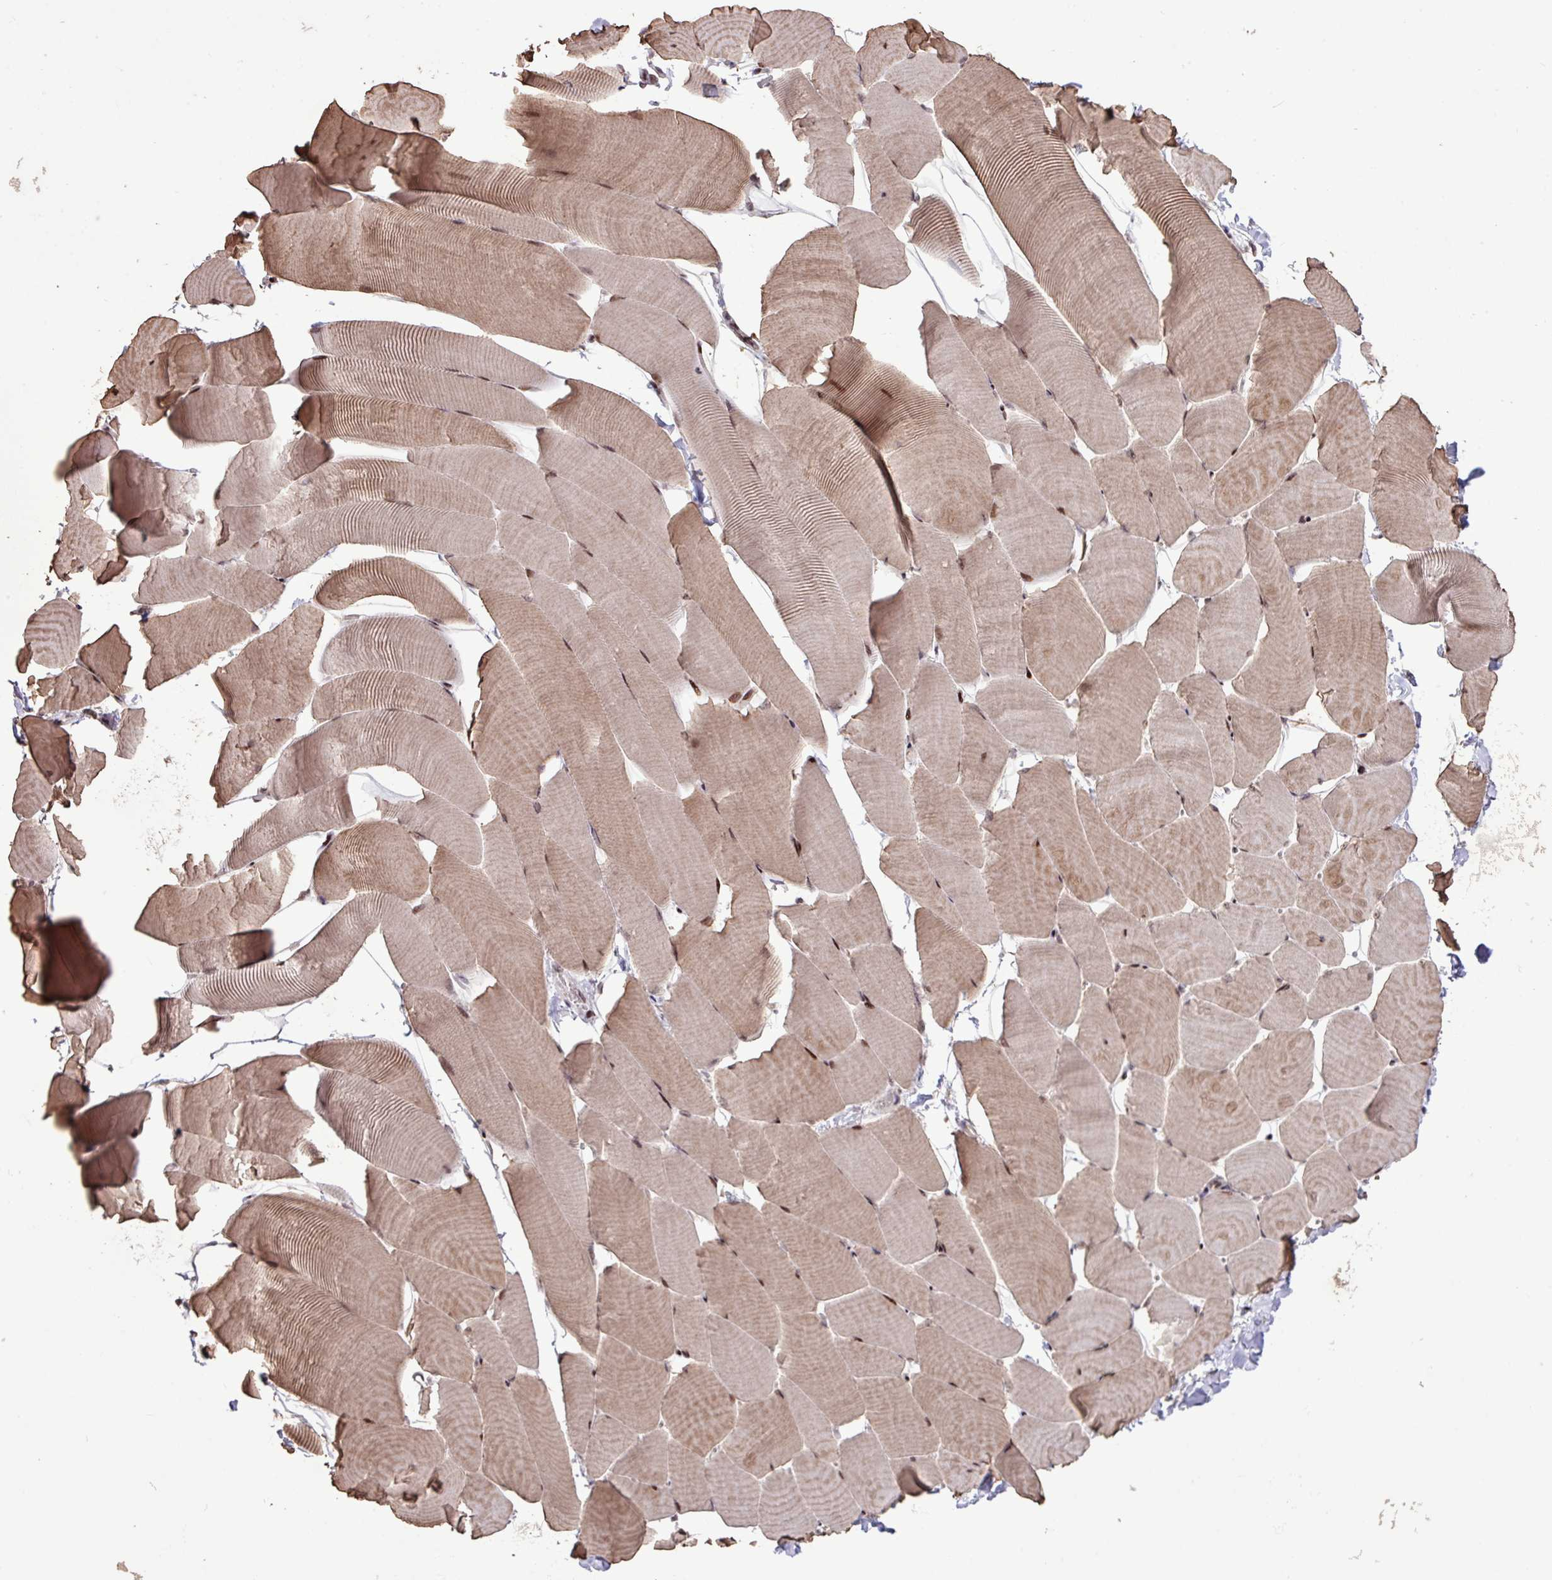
{"staining": {"intensity": "moderate", "quantity": ">75%", "location": "cytoplasmic/membranous,nuclear"}, "tissue": "skeletal muscle", "cell_type": "Myocytes", "image_type": "normal", "snomed": [{"axis": "morphology", "description": "Normal tissue, NOS"}, {"axis": "topography", "description": "Skeletal muscle"}], "caption": "A high-resolution image shows immunohistochemistry (IHC) staining of normal skeletal muscle, which exhibits moderate cytoplasmic/membranous,nuclear expression in about >75% of myocytes. Using DAB (3,3'-diaminobenzidine) (brown) and hematoxylin (blue) stains, captured at high magnification using brightfield microscopy.", "gene": "ZNF709", "patient": {"sex": "male", "age": 25}}